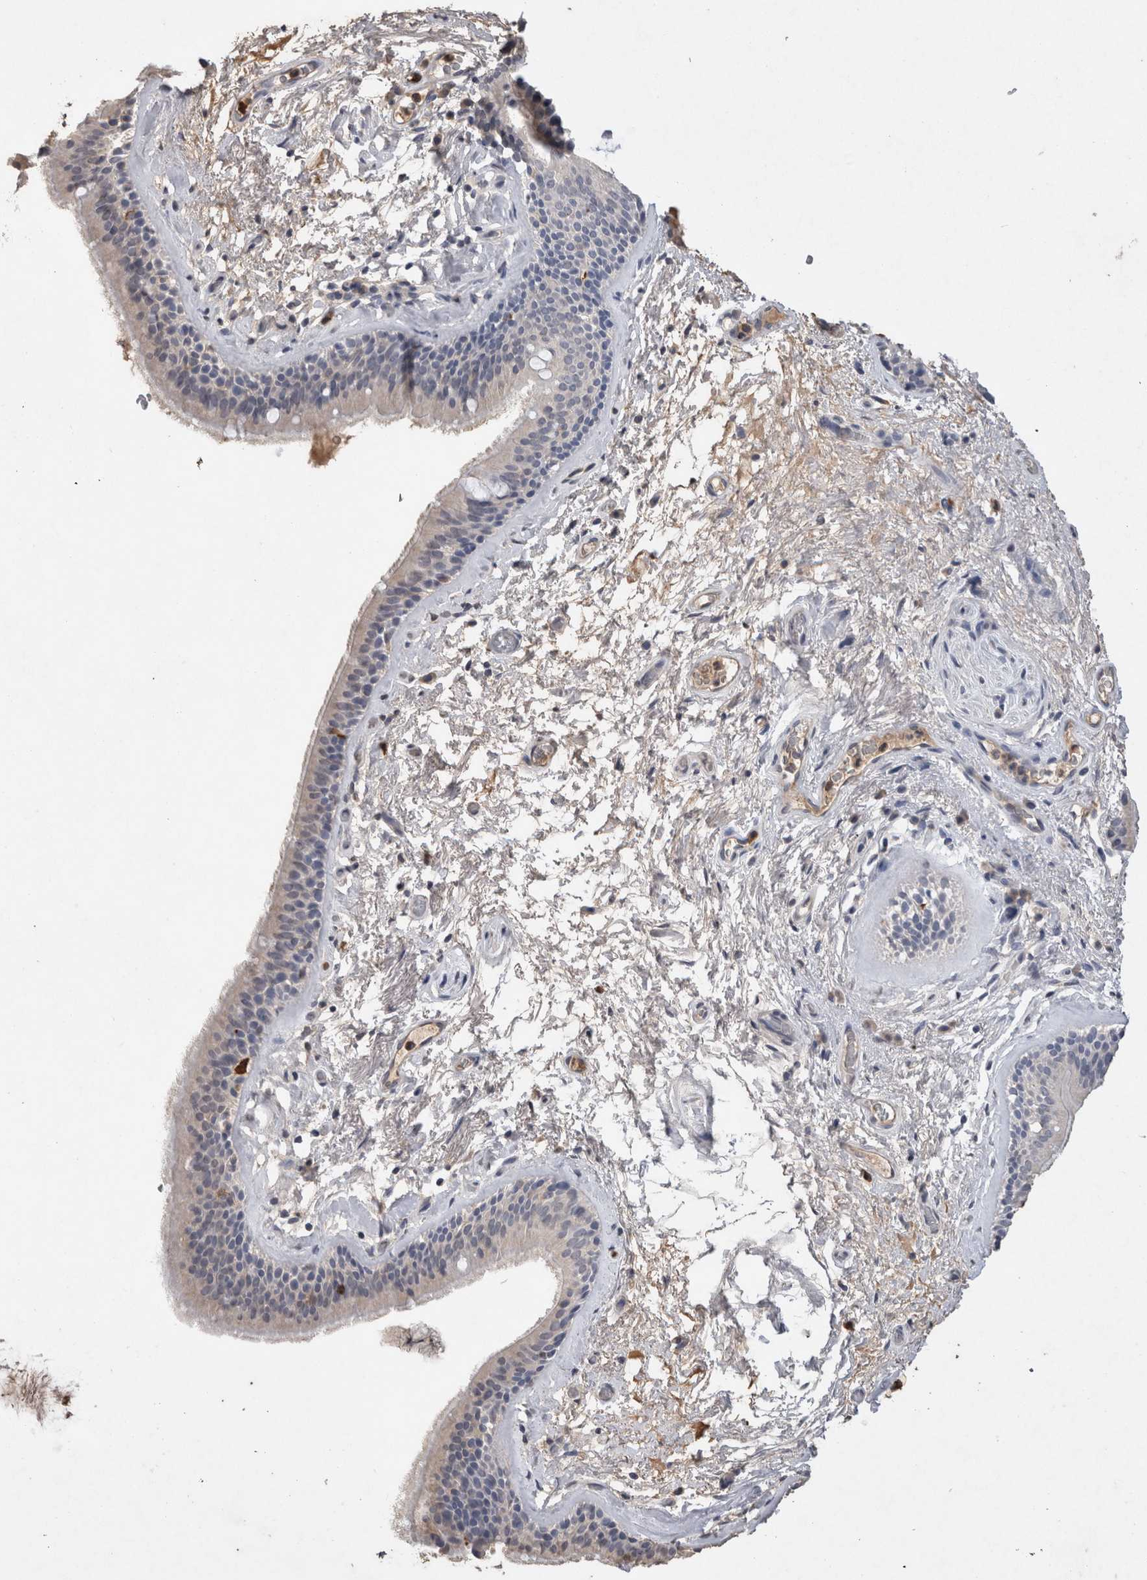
{"staining": {"intensity": "negative", "quantity": "none", "location": "none"}, "tissue": "bronchus", "cell_type": "Respiratory epithelial cells", "image_type": "normal", "snomed": [{"axis": "morphology", "description": "Normal tissue, NOS"}, {"axis": "topography", "description": "Cartilage tissue"}], "caption": "DAB (3,3'-diaminobenzidine) immunohistochemical staining of normal bronchus demonstrates no significant positivity in respiratory epithelial cells.", "gene": "FABP7", "patient": {"sex": "female", "age": 63}}